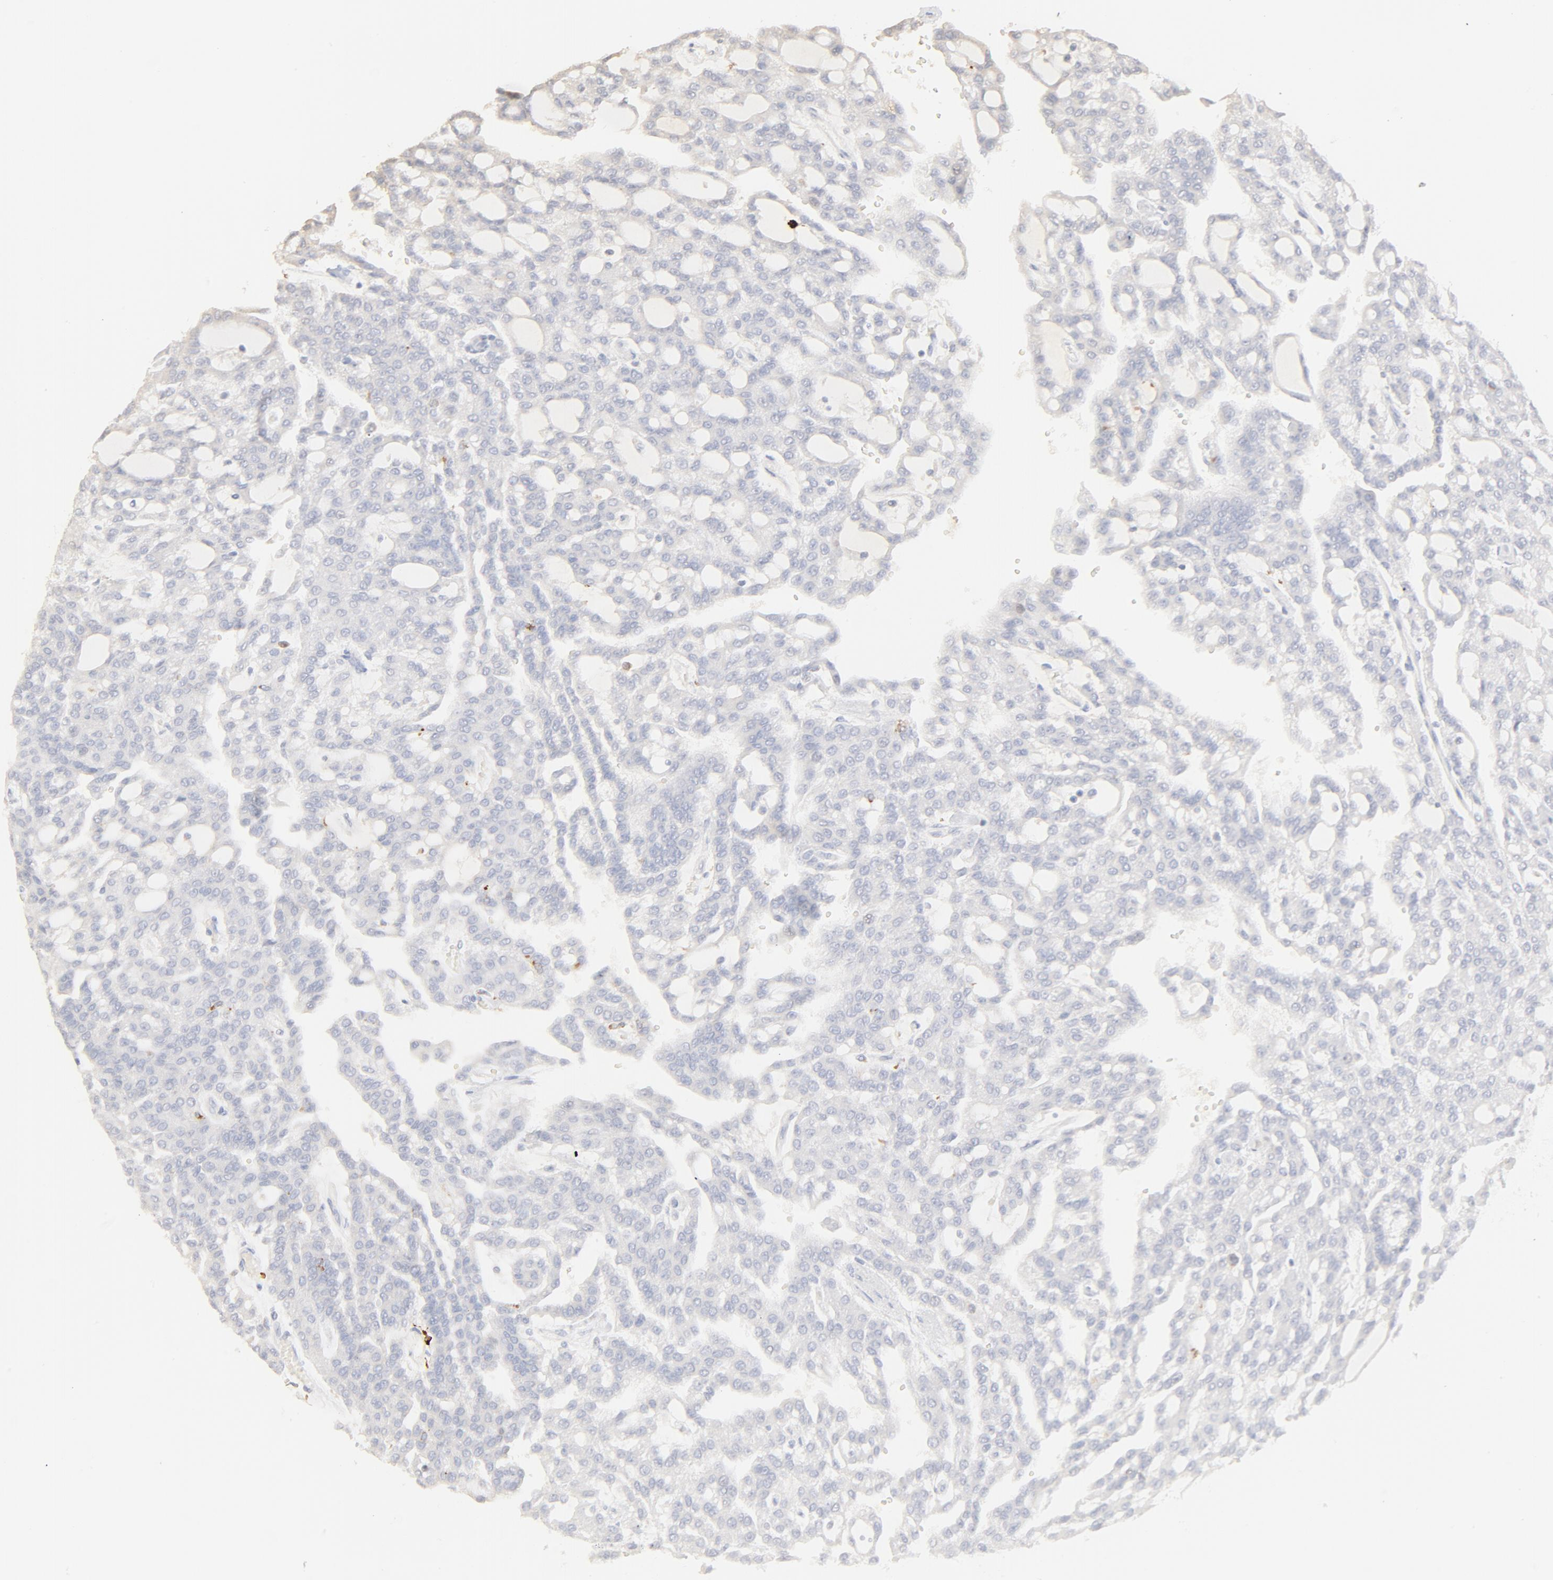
{"staining": {"intensity": "negative", "quantity": "none", "location": "none"}, "tissue": "renal cancer", "cell_type": "Tumor cells", "image_type": "cancer", "snomed": [{"axis": "morphology", "description": "Adenocarcinoma, NOS"}, {"axis": "topography", "description": "Kidney"}], "caption": "Immunohistochemical staining of adenocarcinoma (renal) displays no significant staining in tumor cells.", "gene": "FCGBP", "patient": {"sex": "male", "age": 63}}